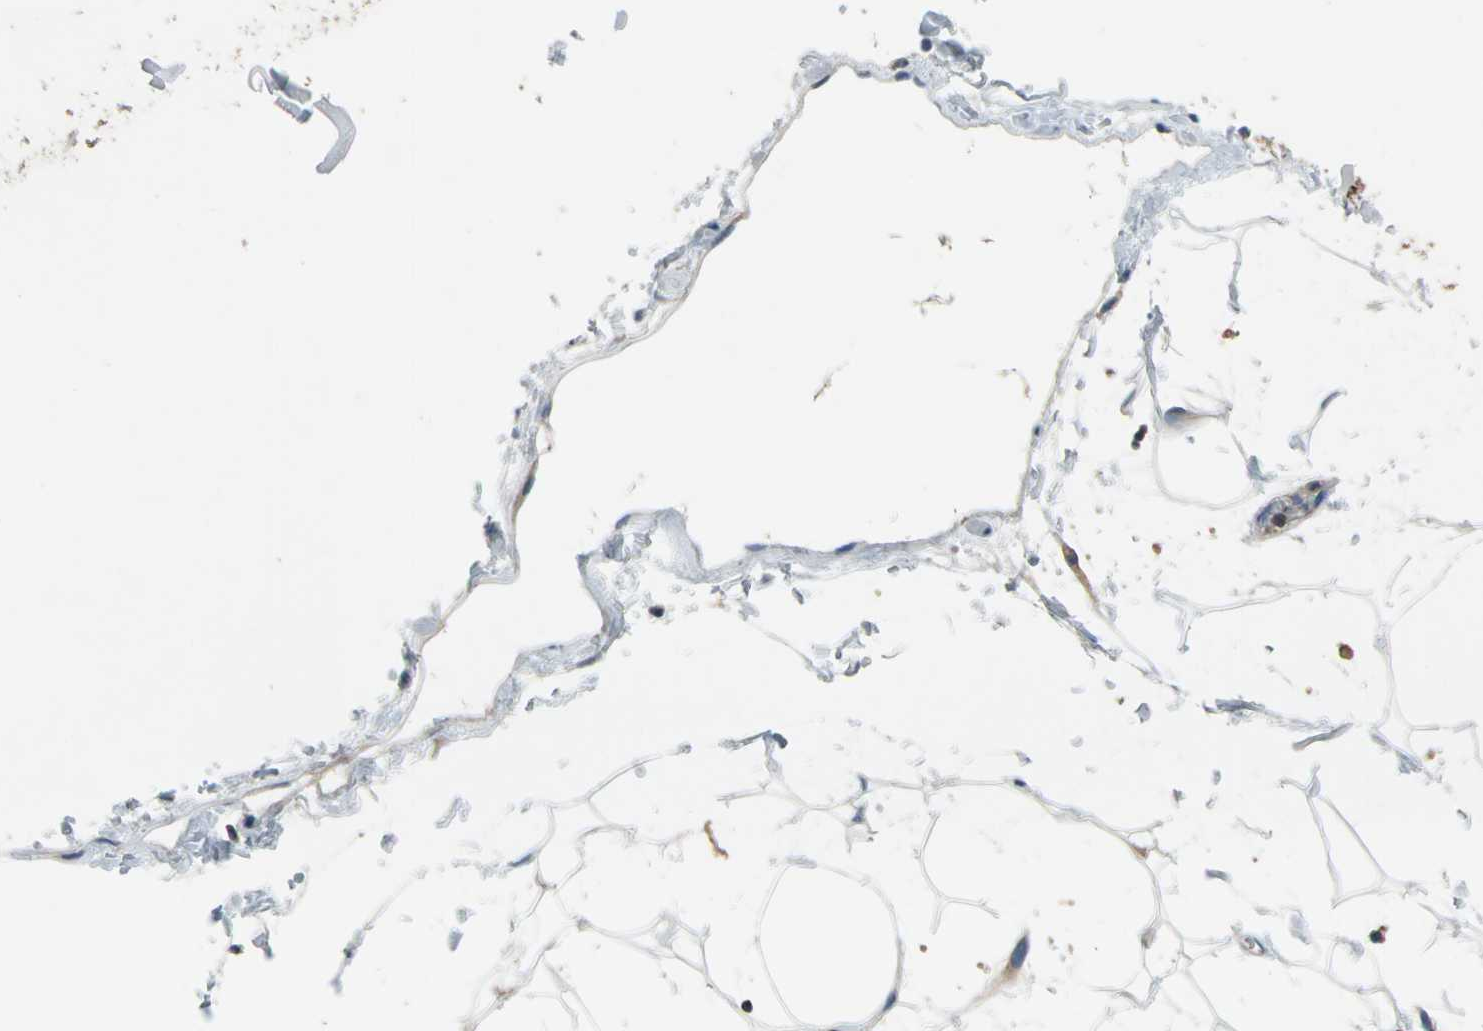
{"staining": {"intensity": "weak", "quantity": ">75%", "location": "cytoplasmic/membranous"}, "tissue": "adipose tissue", "cell_type": "Adipocytes", "image_type": "normal", "snomed": [{"axis": "morphology", "description": "Normal tissue, NOS"}, {"axis": "topography", "description": "Soft tissue"}], "caption": "A low amount of weak cytoplasmic/membranous positivity is present in about >75% of adipocytes in unremarkable adipose tissue. The staining is performed using DAB brown chromogen to label protein expression. The nuclei are counter-stained blue using hematoxylin.", "gene": "PRKCA", "patient": {"sex": "male", "age": 72}}